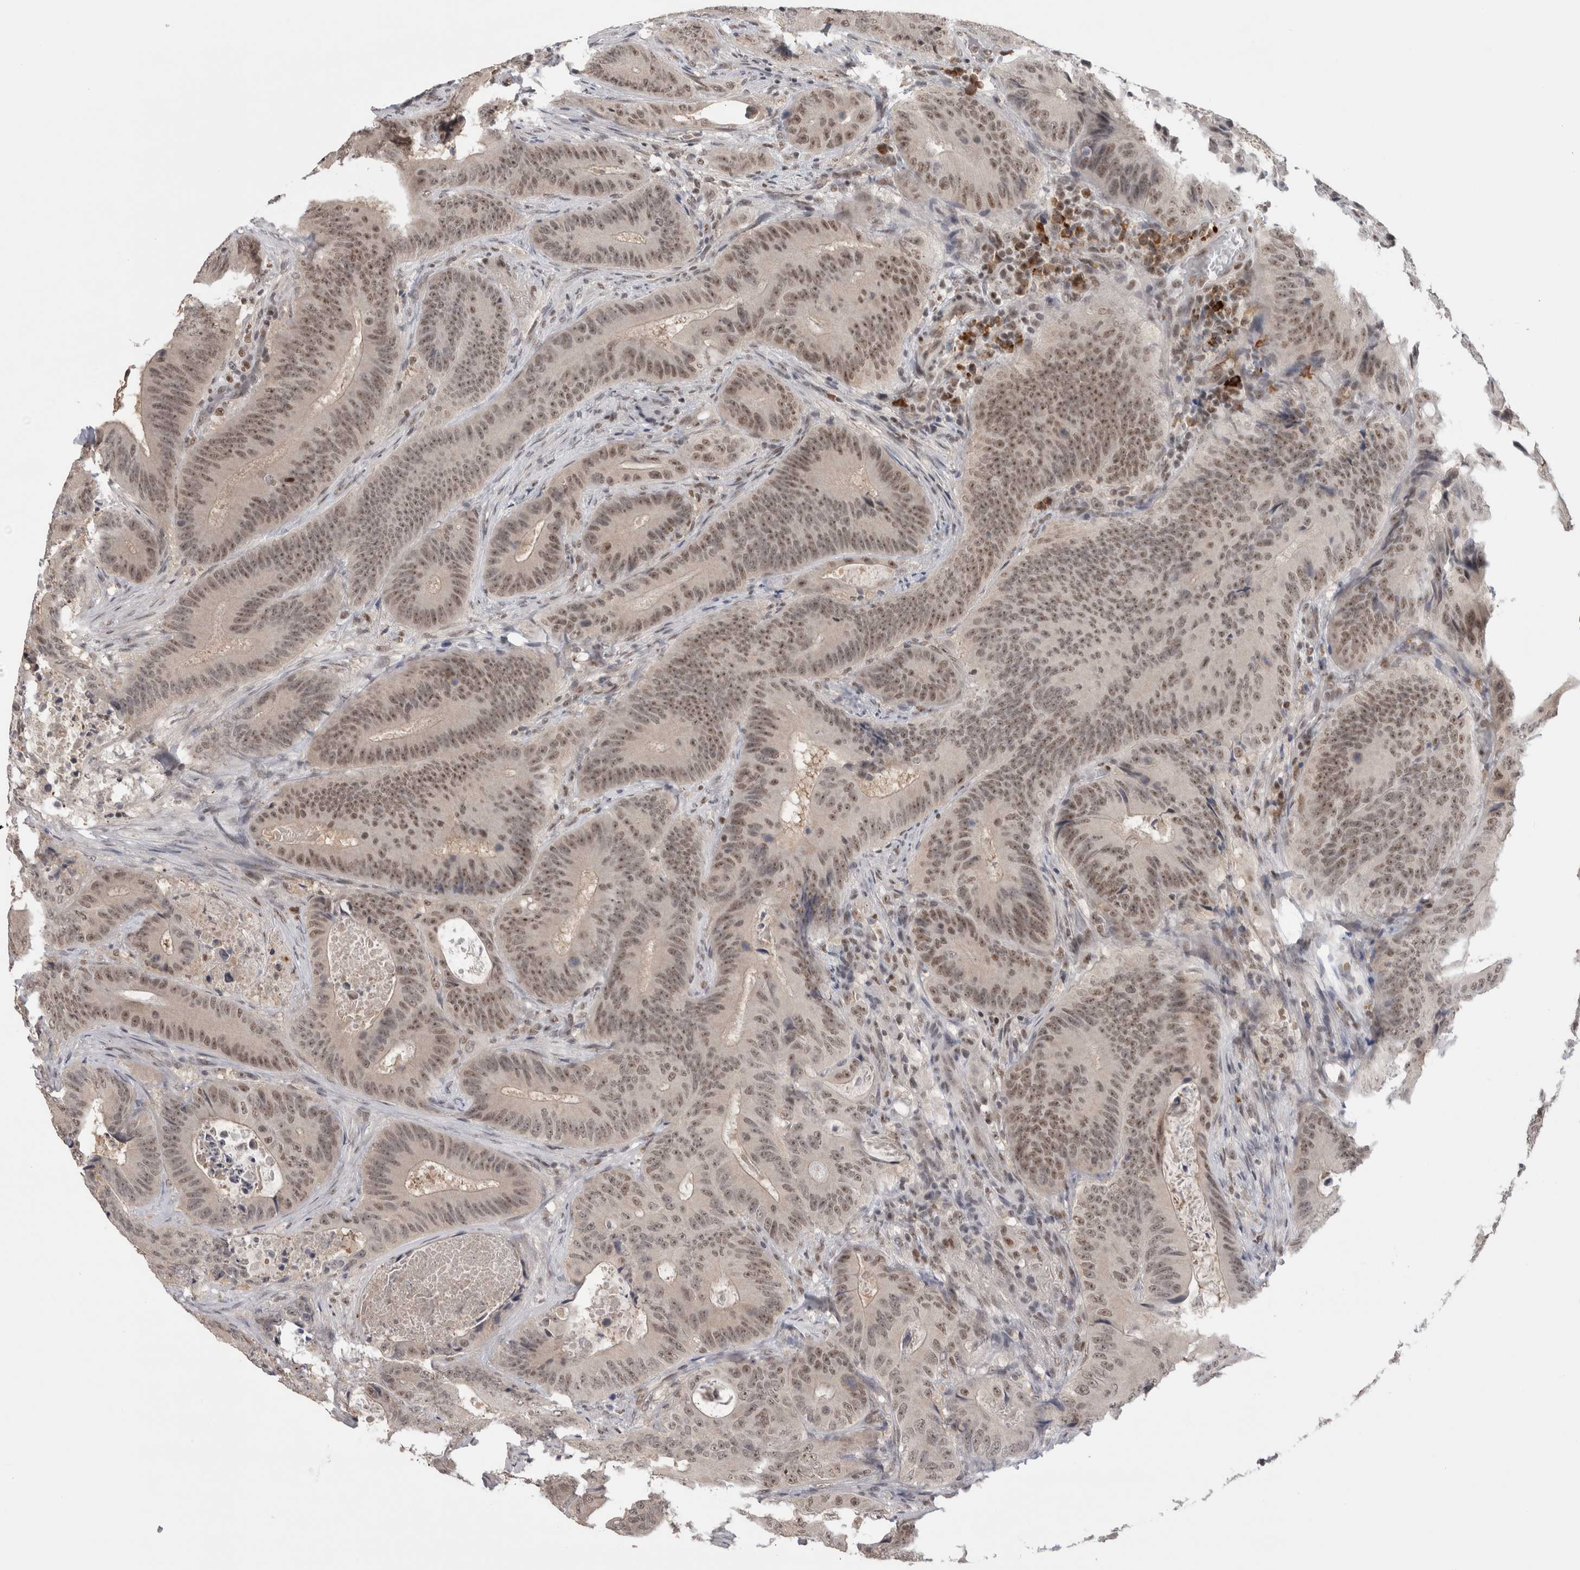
{"staining": {"intensity": "weak", "quantity": ">75%", "location": "nuclear"}, "tissue": "colorectal cancer", "cell_type": "Tumor cells", "image_type": "cancer", "snomed": [{"axis": "morphology", "description": "Adenocarcinoma, NOS"}, {"axis": "topography", "description": "Colon"}], "caption": "This image shows immunohistochemistry (IHC) staining of colorectal cancer, with low weak nuclear expression in approximately >75% of tumor cells.", "gene": "ZNF24", "patient": {"sex": "male", "age": 83}}